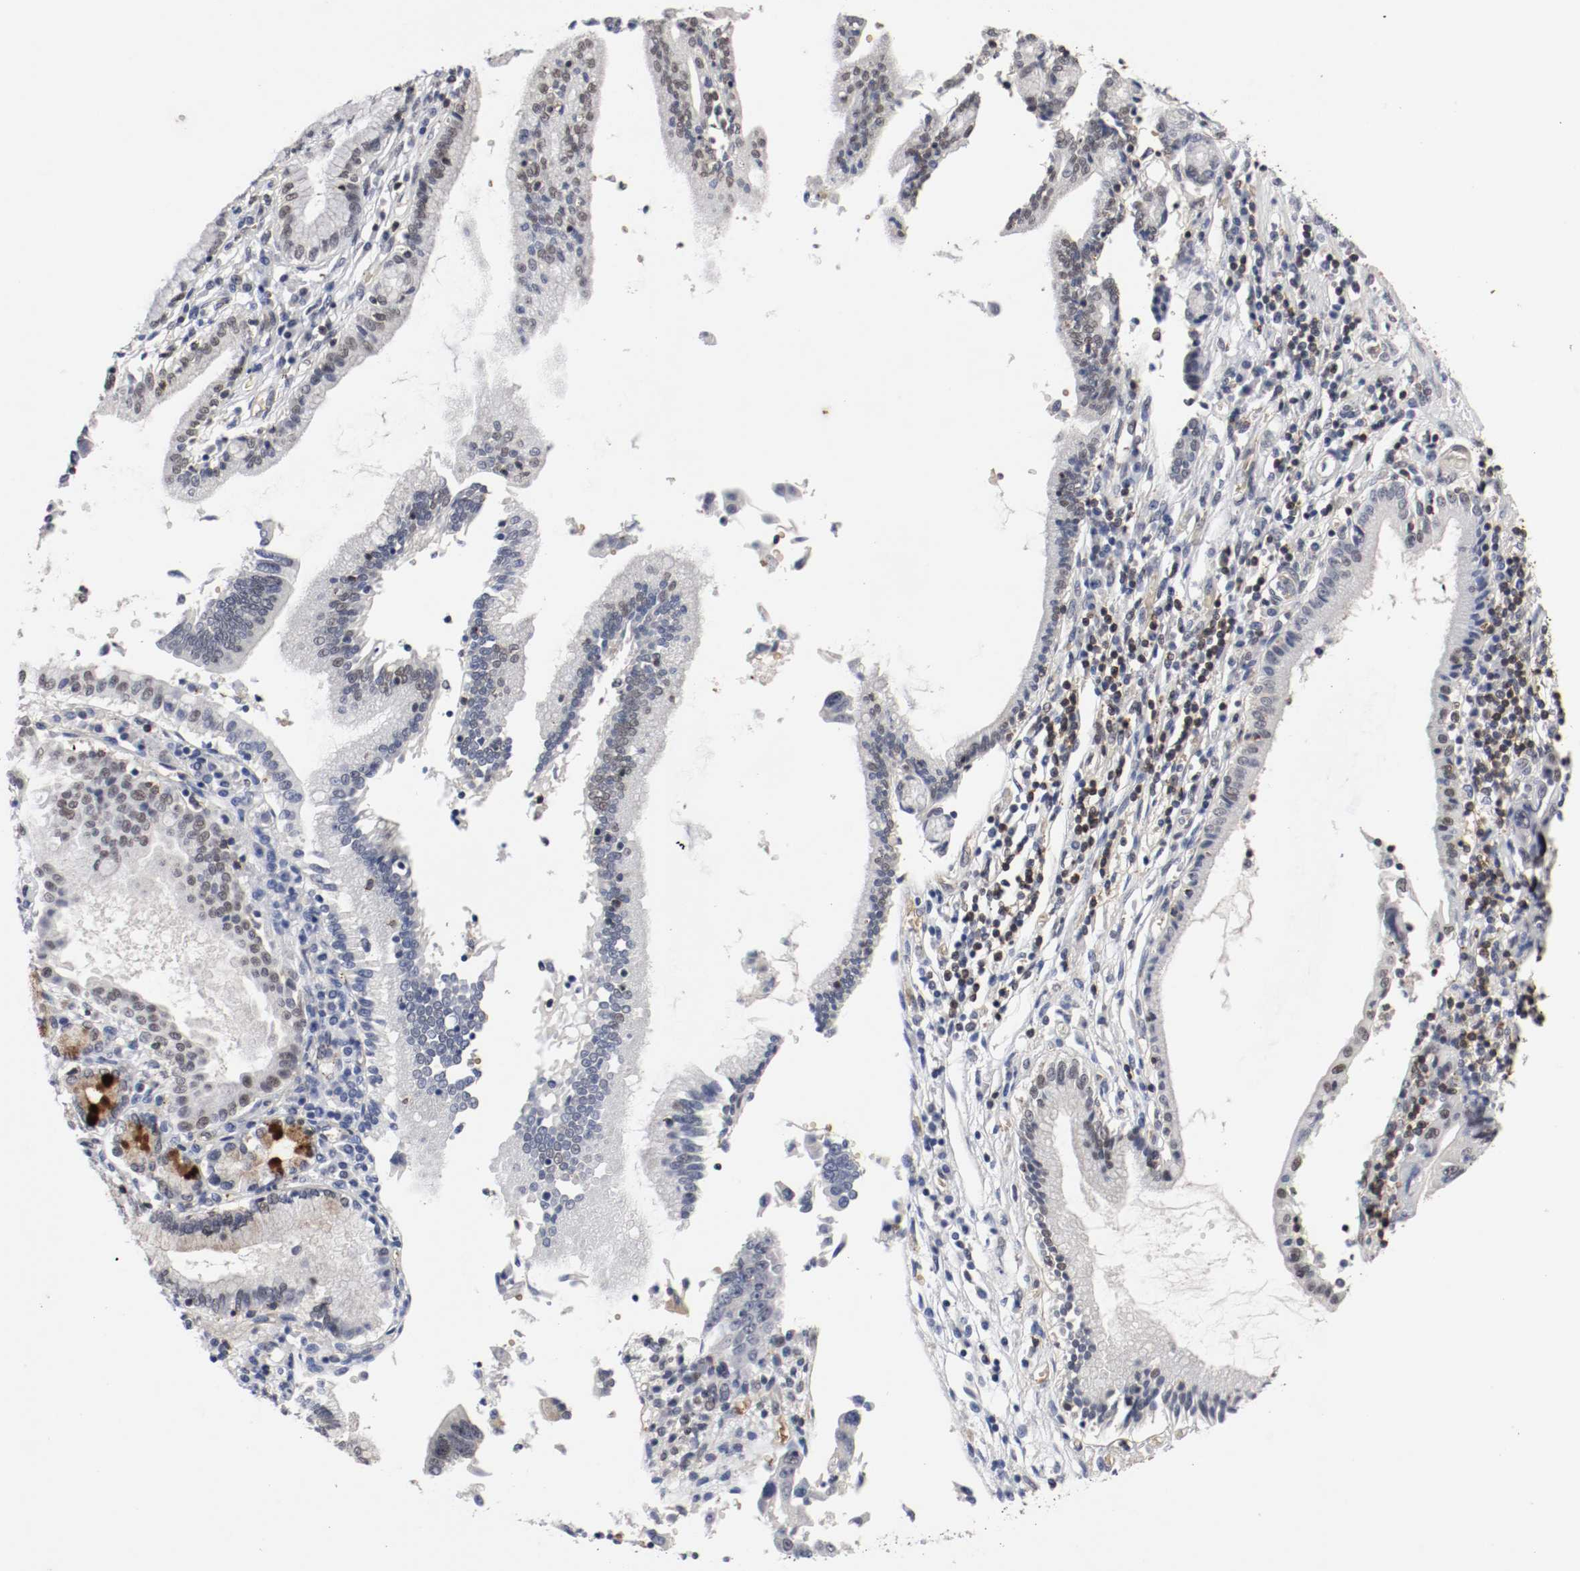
{"staining": {"intensity": "negative", "quantity": "none", "location": "none"}, "tissue": "pancreatic cancer", "cell_type": "Tumor cells", "image_type": "cancer", "snomed": [{"axis": "morphology", "description": "Adenocarcinoma, NOS"}, {"axis": "topography", "description": "Pancreas"}], "caption": "Immunohistochemical staining of human pancreatic cancer (adenocarcinoma) exhibits no significant expression in tumor cells.", "gene": "JUND", "patient": {"sex": "female", "age": 48}}